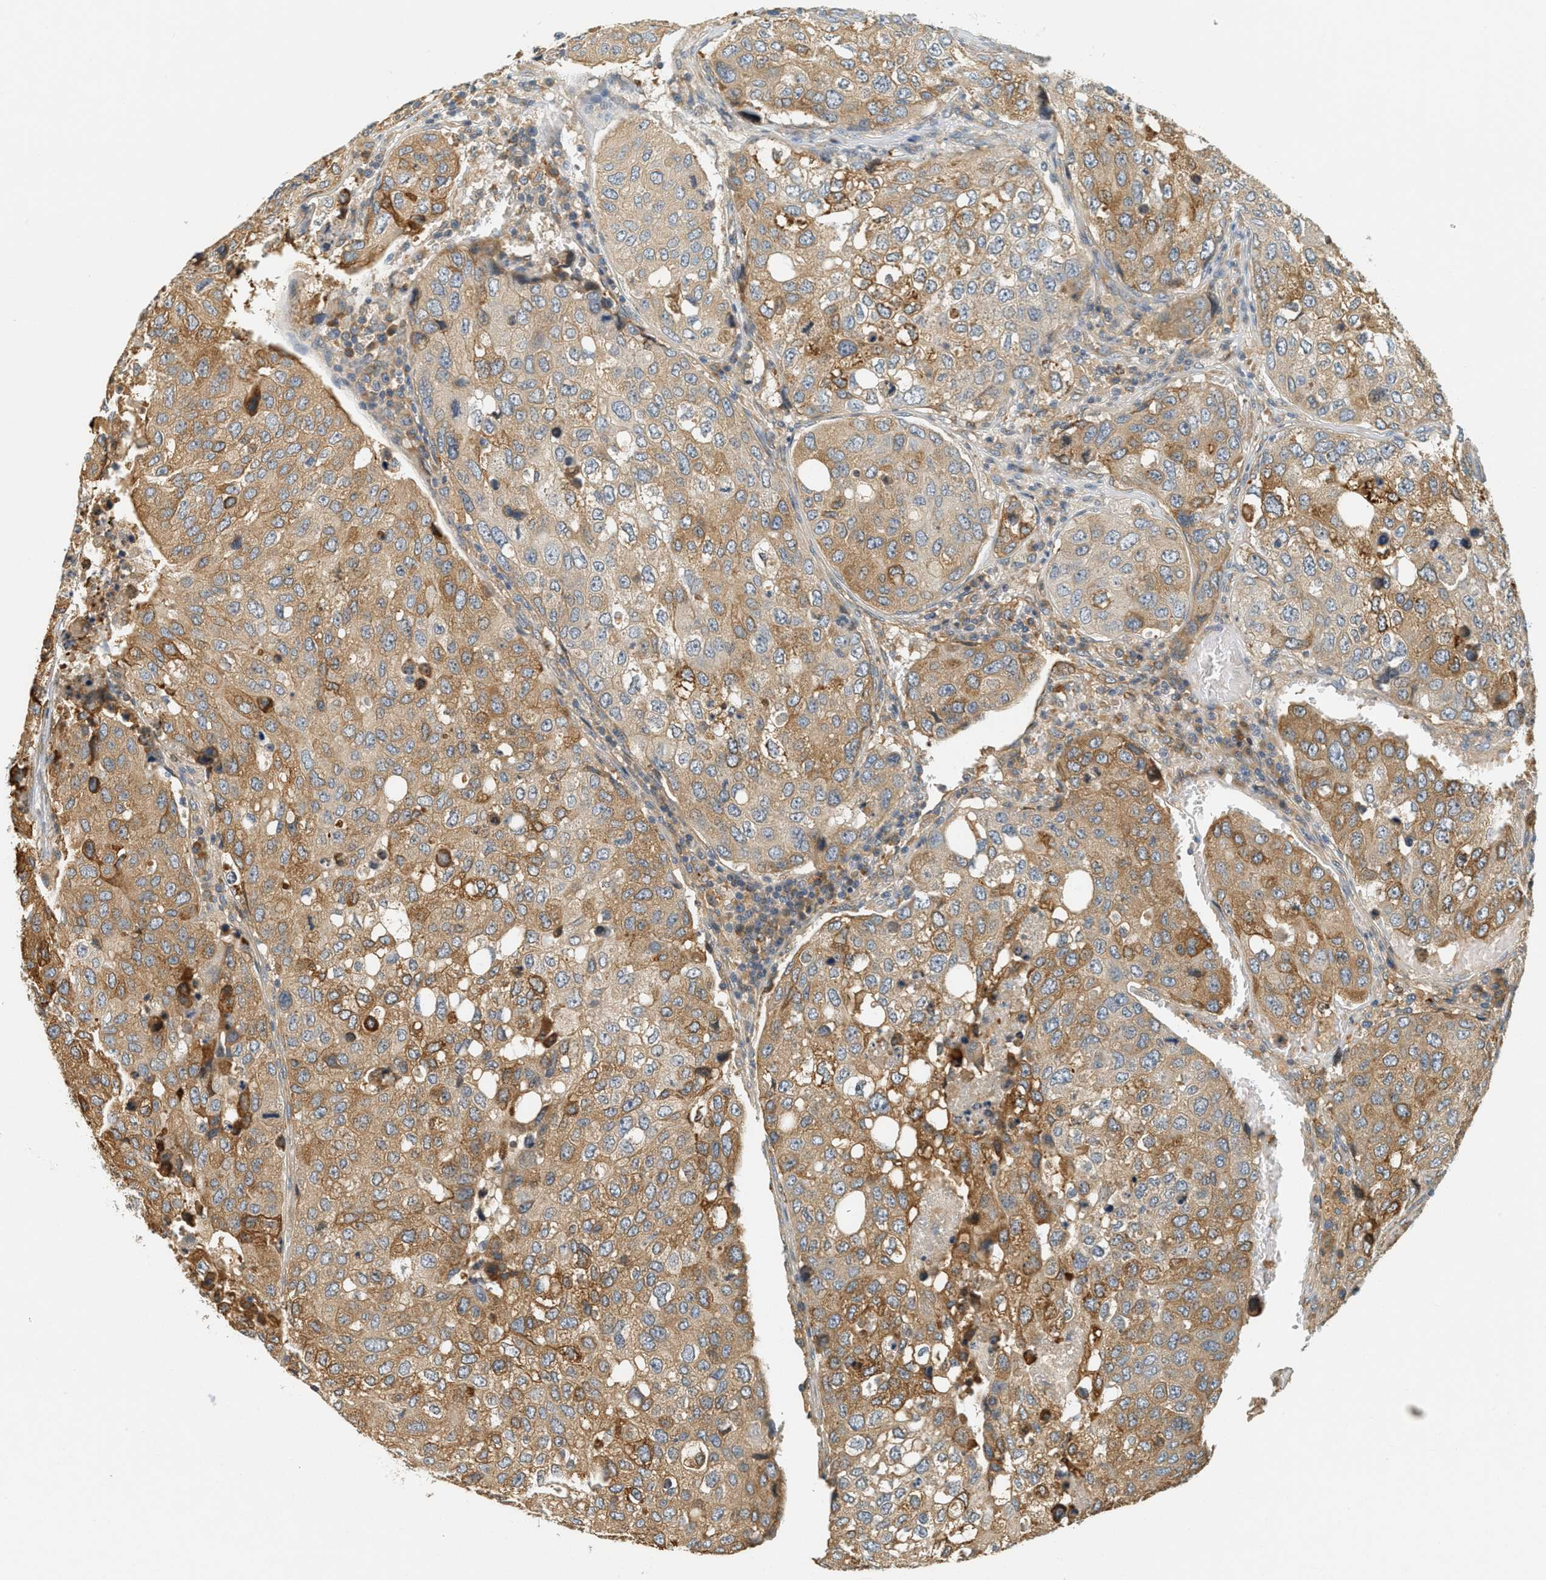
{"staining": {"intensity": "moderate", "quantity": ">75%", "location": "cytoplasmic/membranous"}, "tissue": "urothelial cancer", "cell_type": "Tumor cells", "image_type": "cancer", "snomed": [{"axis": "morphology", "description": "Urothelial carcinoma, High grade"}, {"axis": "topography", "description": "Lymph node"}, {"axis": "topography", "description": "Urinary bladder"}], "caption": "Human urothelial cancer stained with a protein marker demonstrates moderate staining in tumor cells.", "gene": "PDK1", "patient": {"sex": "male", "age": 51}}